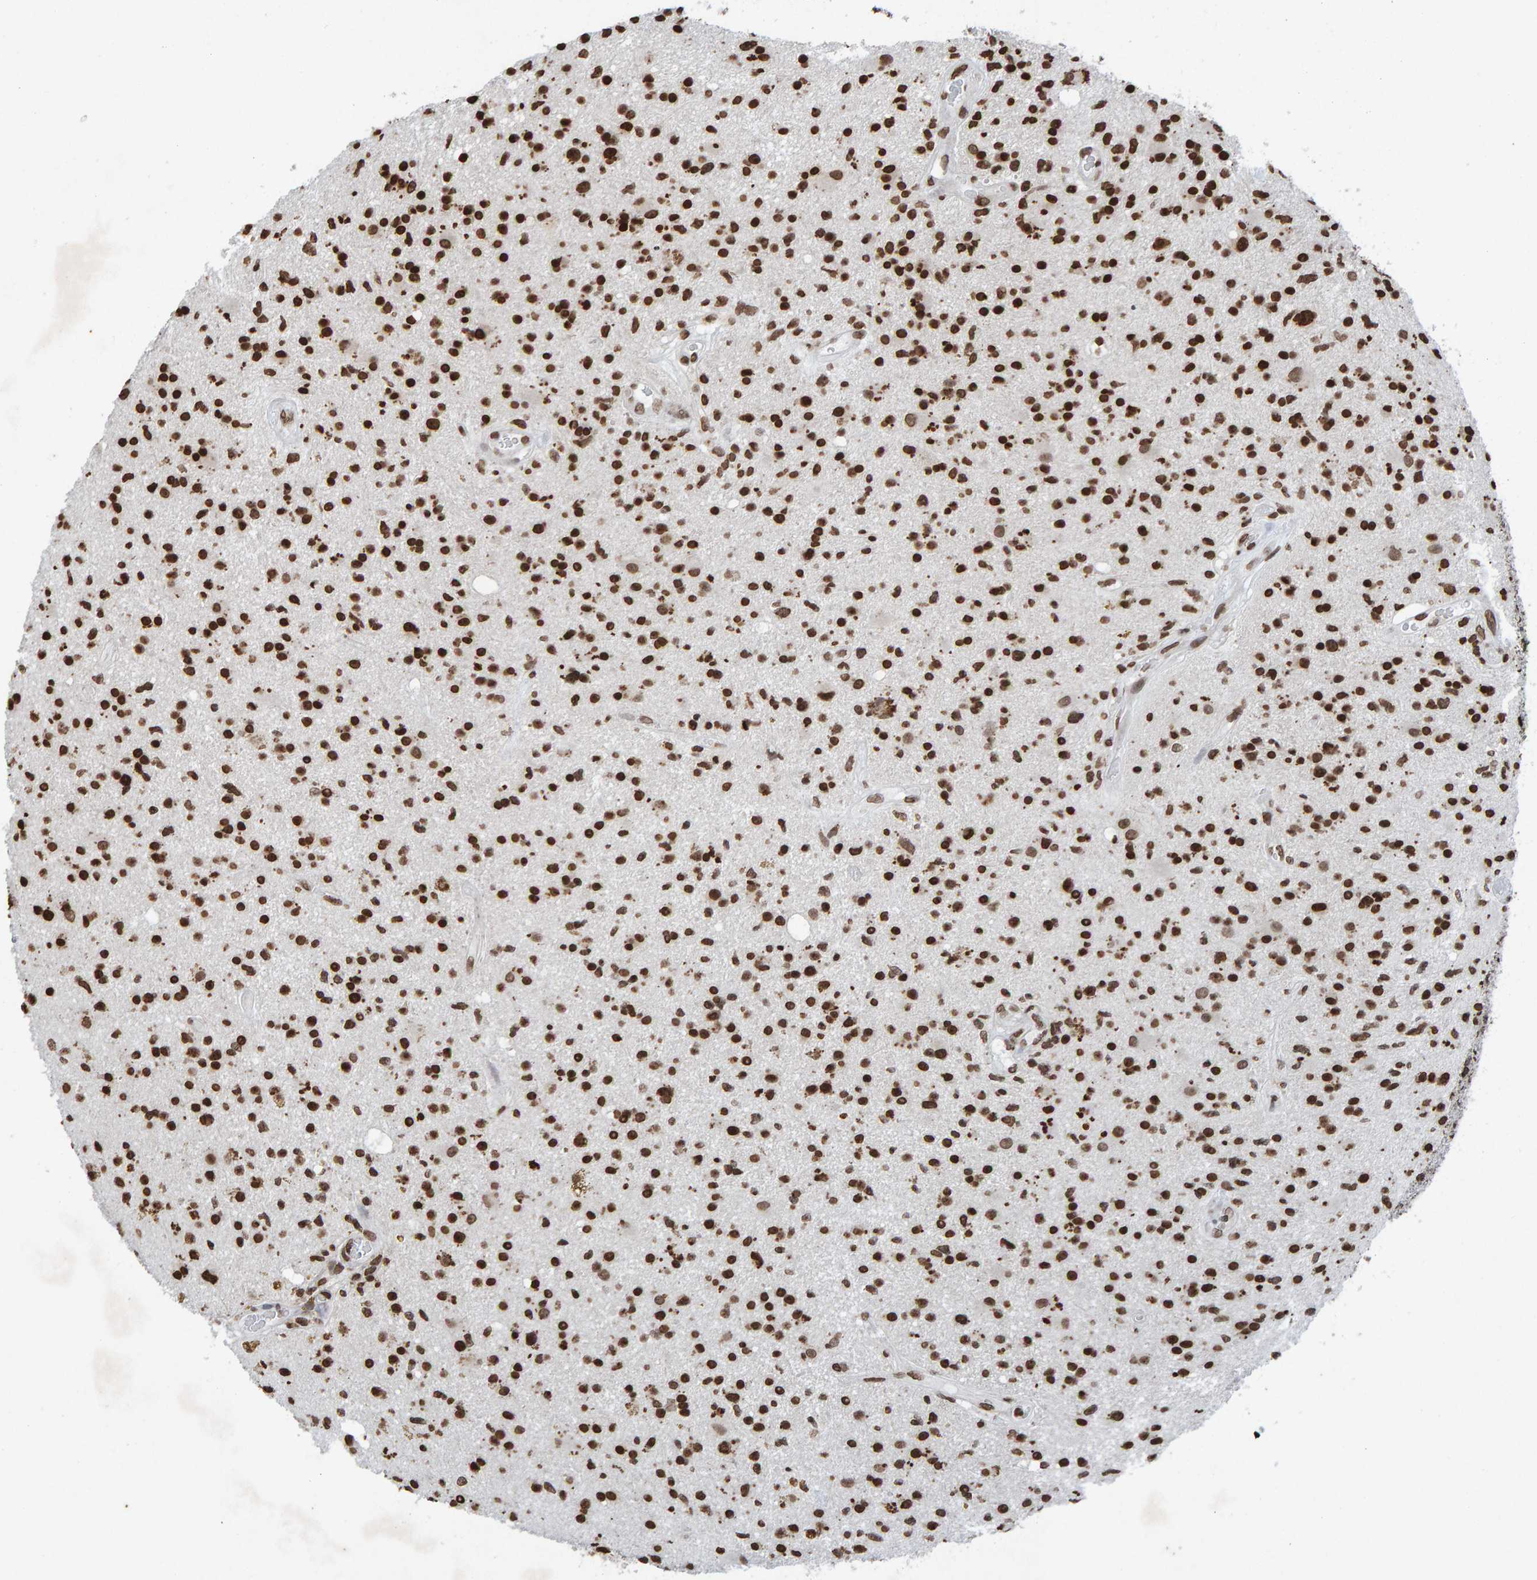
{"staining": {"intensity": "strong", "quantity": ">75%", "location": "nuclear"}, "tissue": "glioma", "cell_type": "Tumor cells", "image_type": "cancer", "snomed": [{"axis": "morphology", "description": "Glioma, malignant, High grade"}, {"axis": "topography", "description": "Brain"}], "caption": "This photomicrograph displays immunohistochemistry (IHC) staining of human malignant high-grade glioma, with high strong nuclear staining in approximately >75% of tumor cells.", "gene": "H2AZ1", "patient": {"sex": "male", "age": 33}}